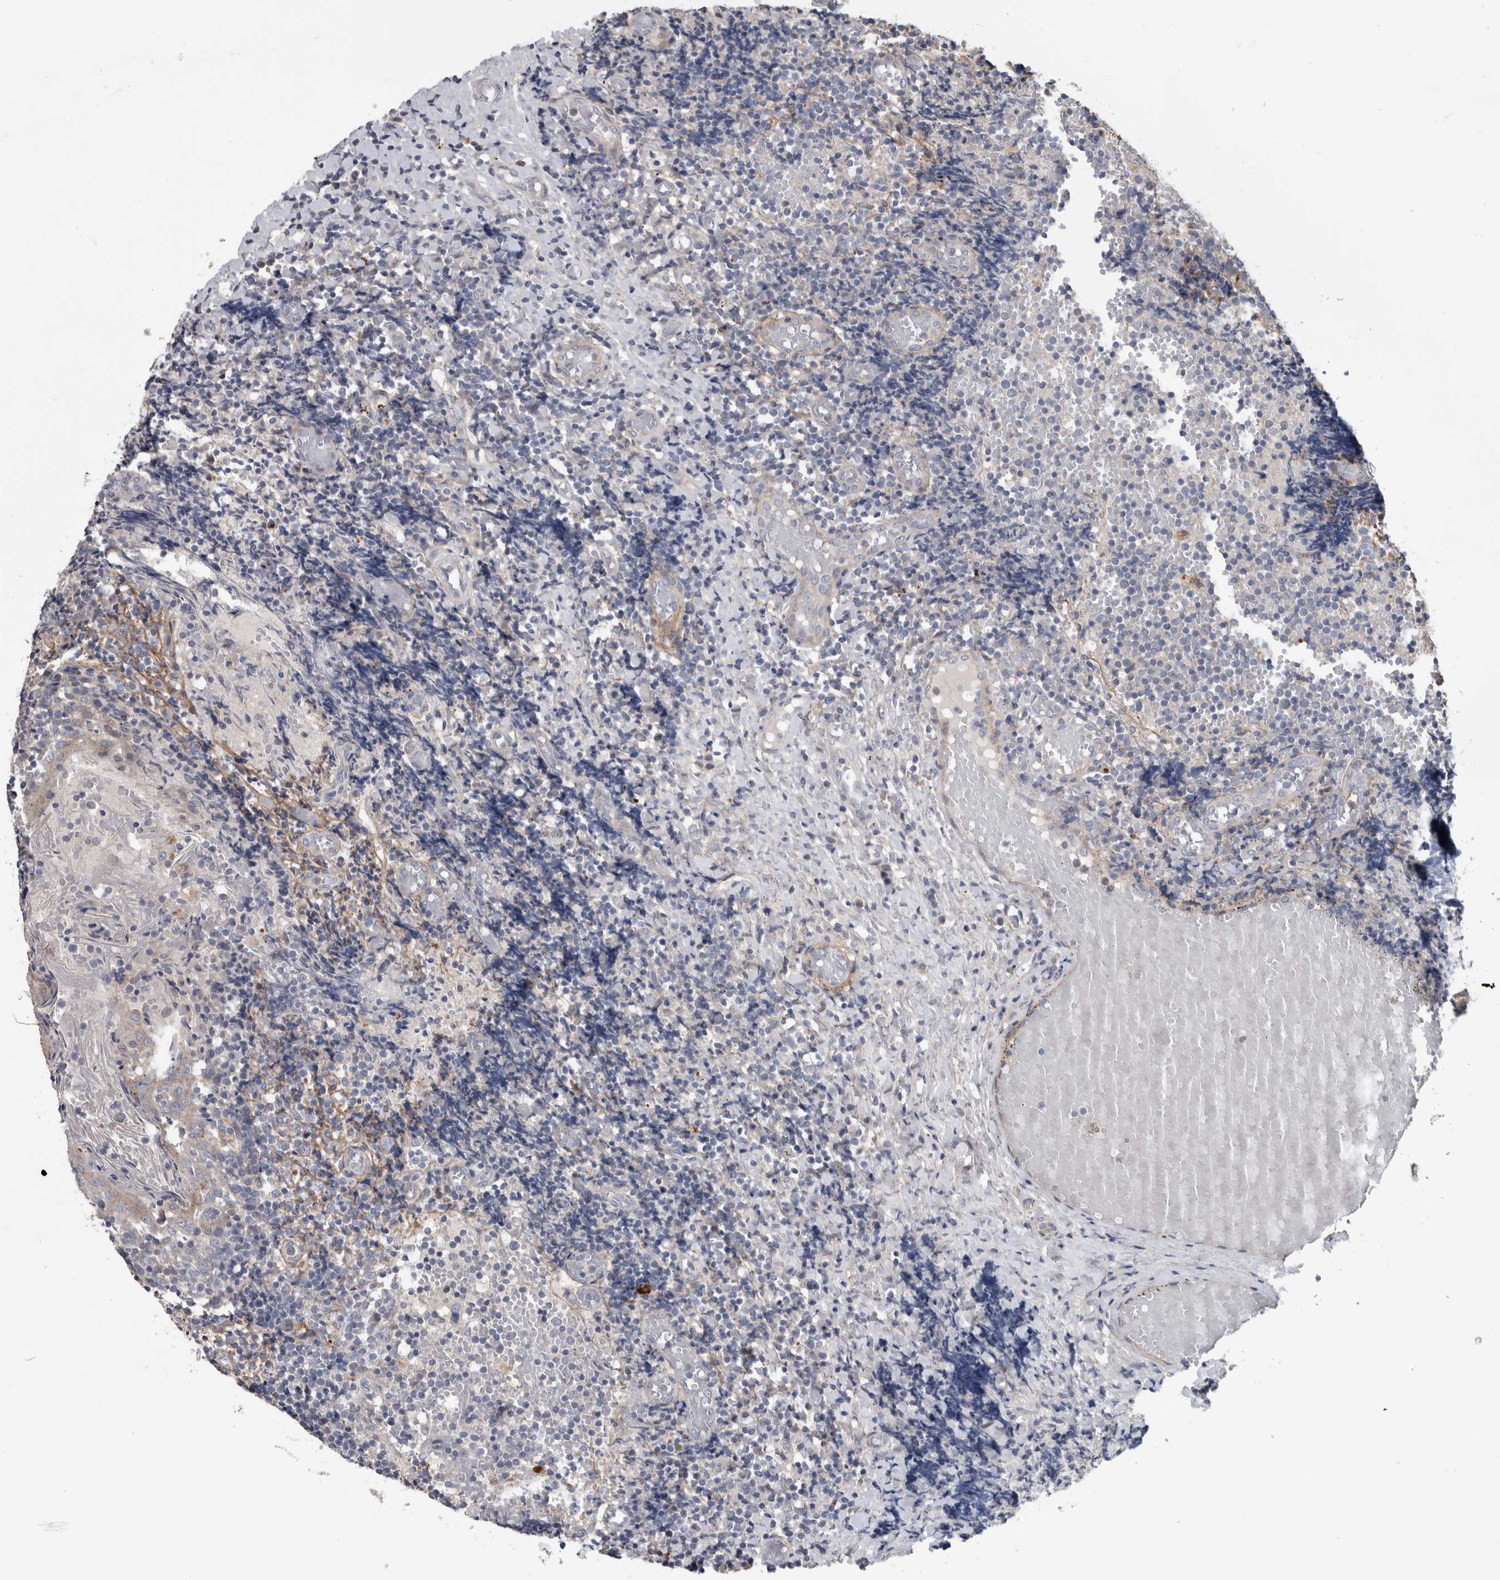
{"staining": {"intensity": "strong", "quantity": "<25%", "location": "cytoplasmic/membranous"}, "tissue": "tonsil", "cell_type": "Germinal center cells", "image_type": "normal", "snomed": [{"axis": "morphology", "description": "Normal tissue, NOS"}, {"axis": "topography", "description": "Tonsil"}], "caption": "A brown stain shows strong cytoplasmic/membranous staining of a protein in germinal center cells of unremarkable human tonsil. (brown staining indicates protein expression, while blue staining denotes nuclei).", "gene": "ATXN2", "patient": {"sex": "female", "age": 19}}